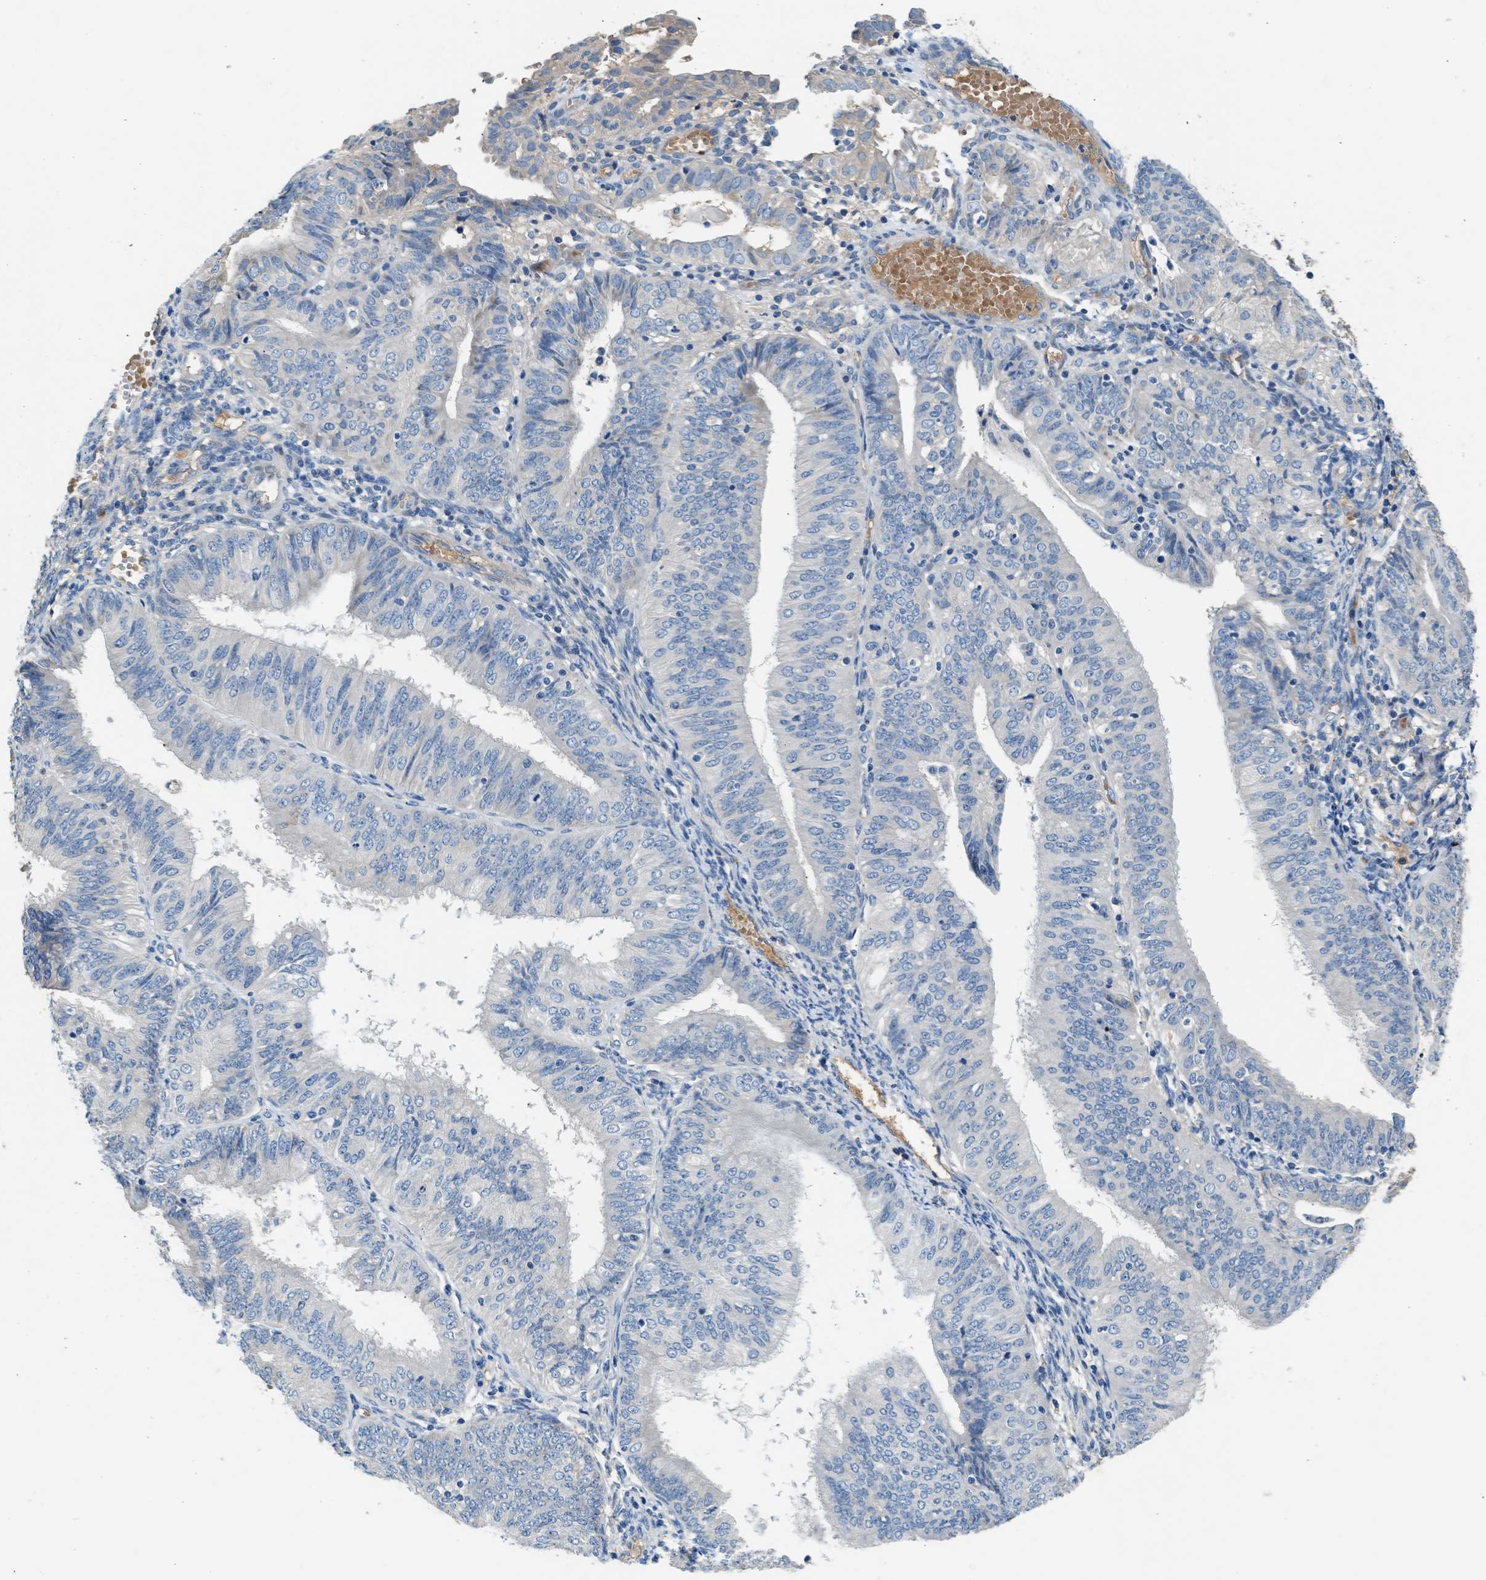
{"staining": {"intensity": "negative", "quantity": "none", "location": "none"}, "tissue": "endometrial cancer", "cell_type": "Tumor cells", "image_type": "cancer", "snomed": [{"axis": "morphology", "description": "Adenocarcinoma, NOS"}, {"axis": "topography", "description": "Endometrium"}], "caption": "Tumor cells show no significant protein staining in endometrial cancer (adenocarcinoma).", "gene": "RWDD2B", "patient": {"sex": "female", "age": 58}}